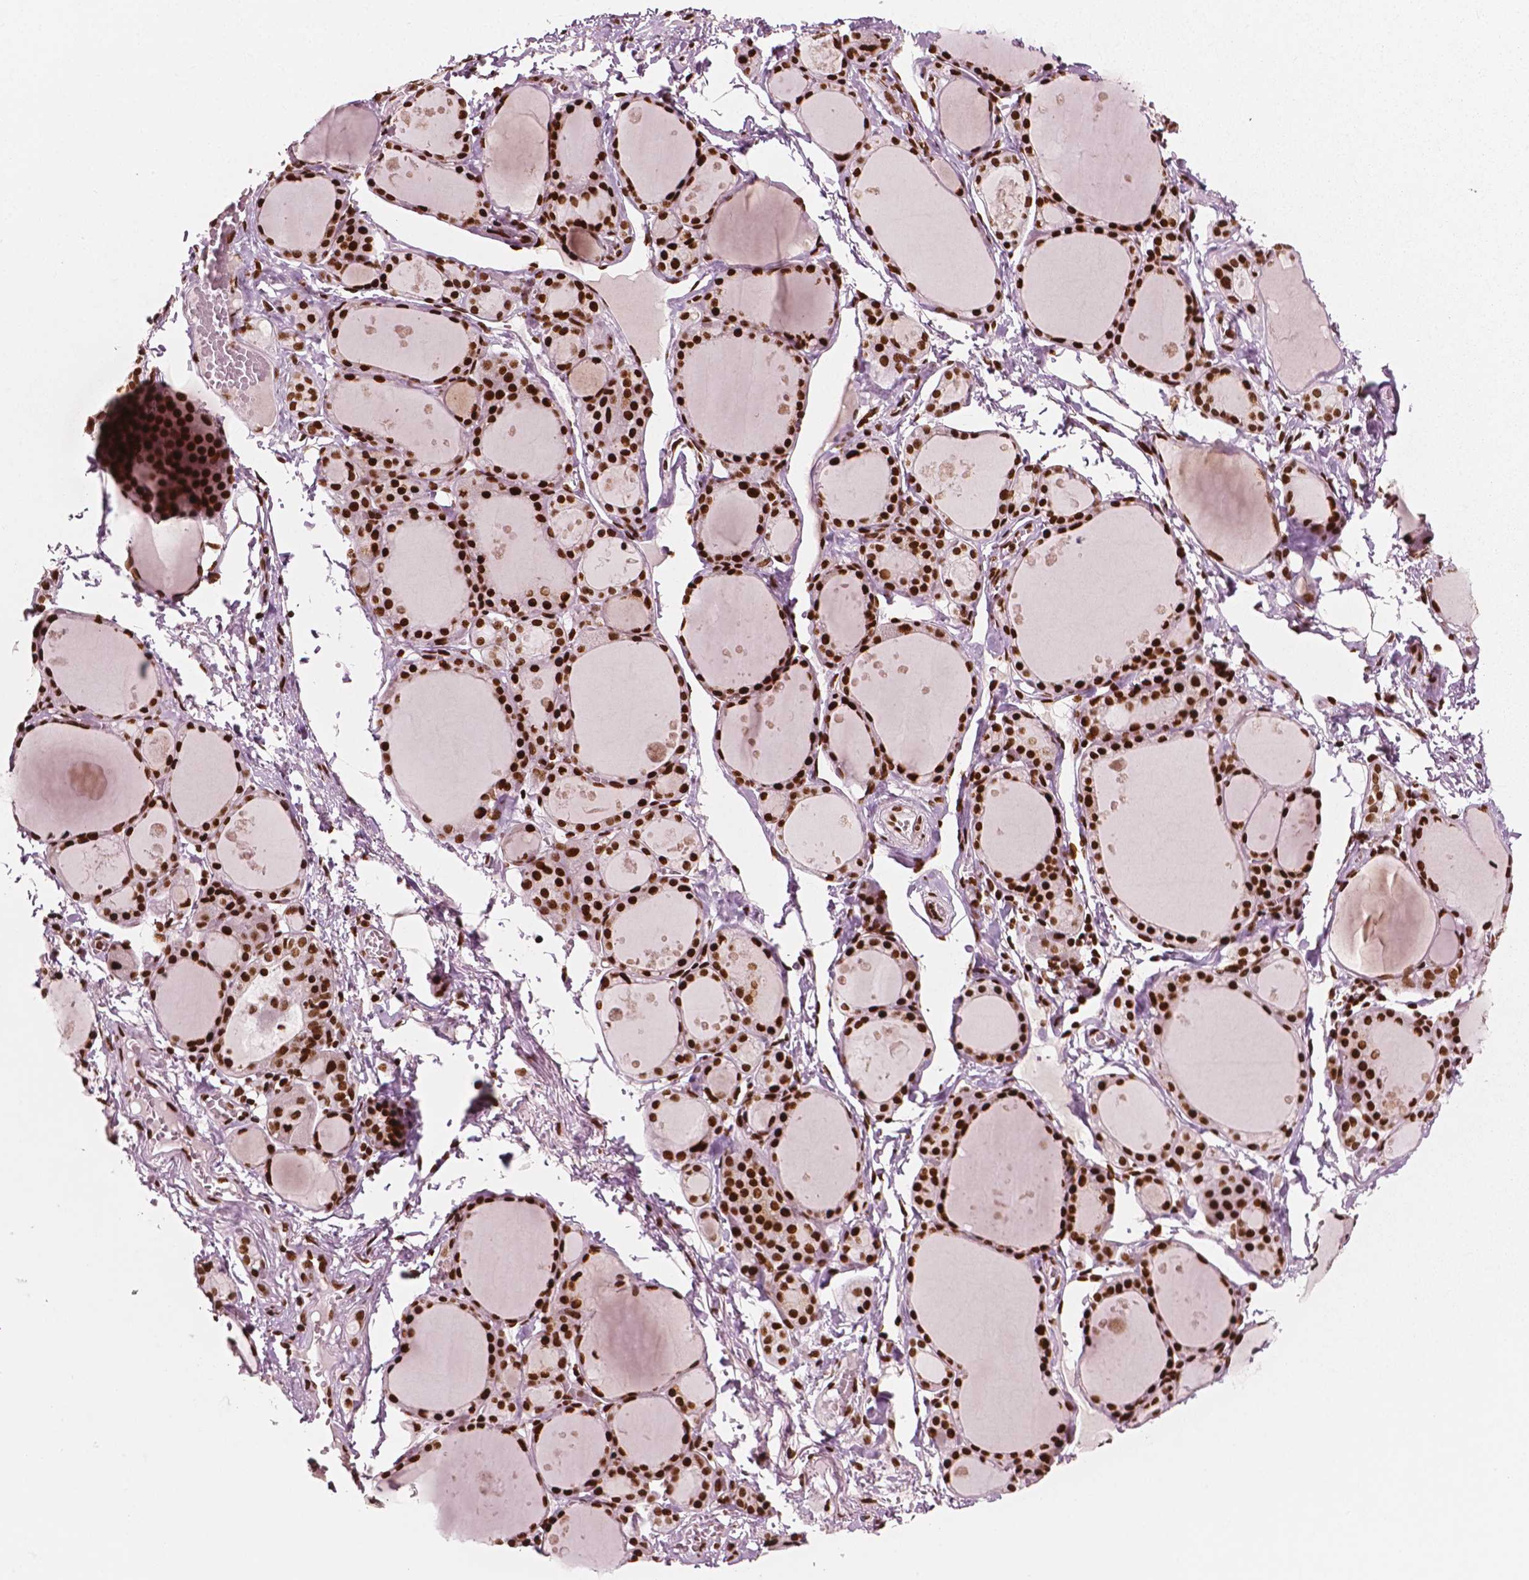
{"staining": {"intensity": "strong", "quantity": ">75%", "location": "nuclear"}, "tissue": "thyroid gland", "cell_type": "Glandular cells", "image_type": "normal", "snomed": [{"axis": "morphology", "description": "Normal tissue, NOS"}, {"axis": "topography", "description": "Thyroid gland"}], "caption": "This histopathology image demonstrates immunohistochemistry staining of unremarkable human thyroid gland, with high strong nuclear staining in approximately >75% of glandular cells.", "gene": "CTCF", "patient": {"sex": "male", "age": 68}}